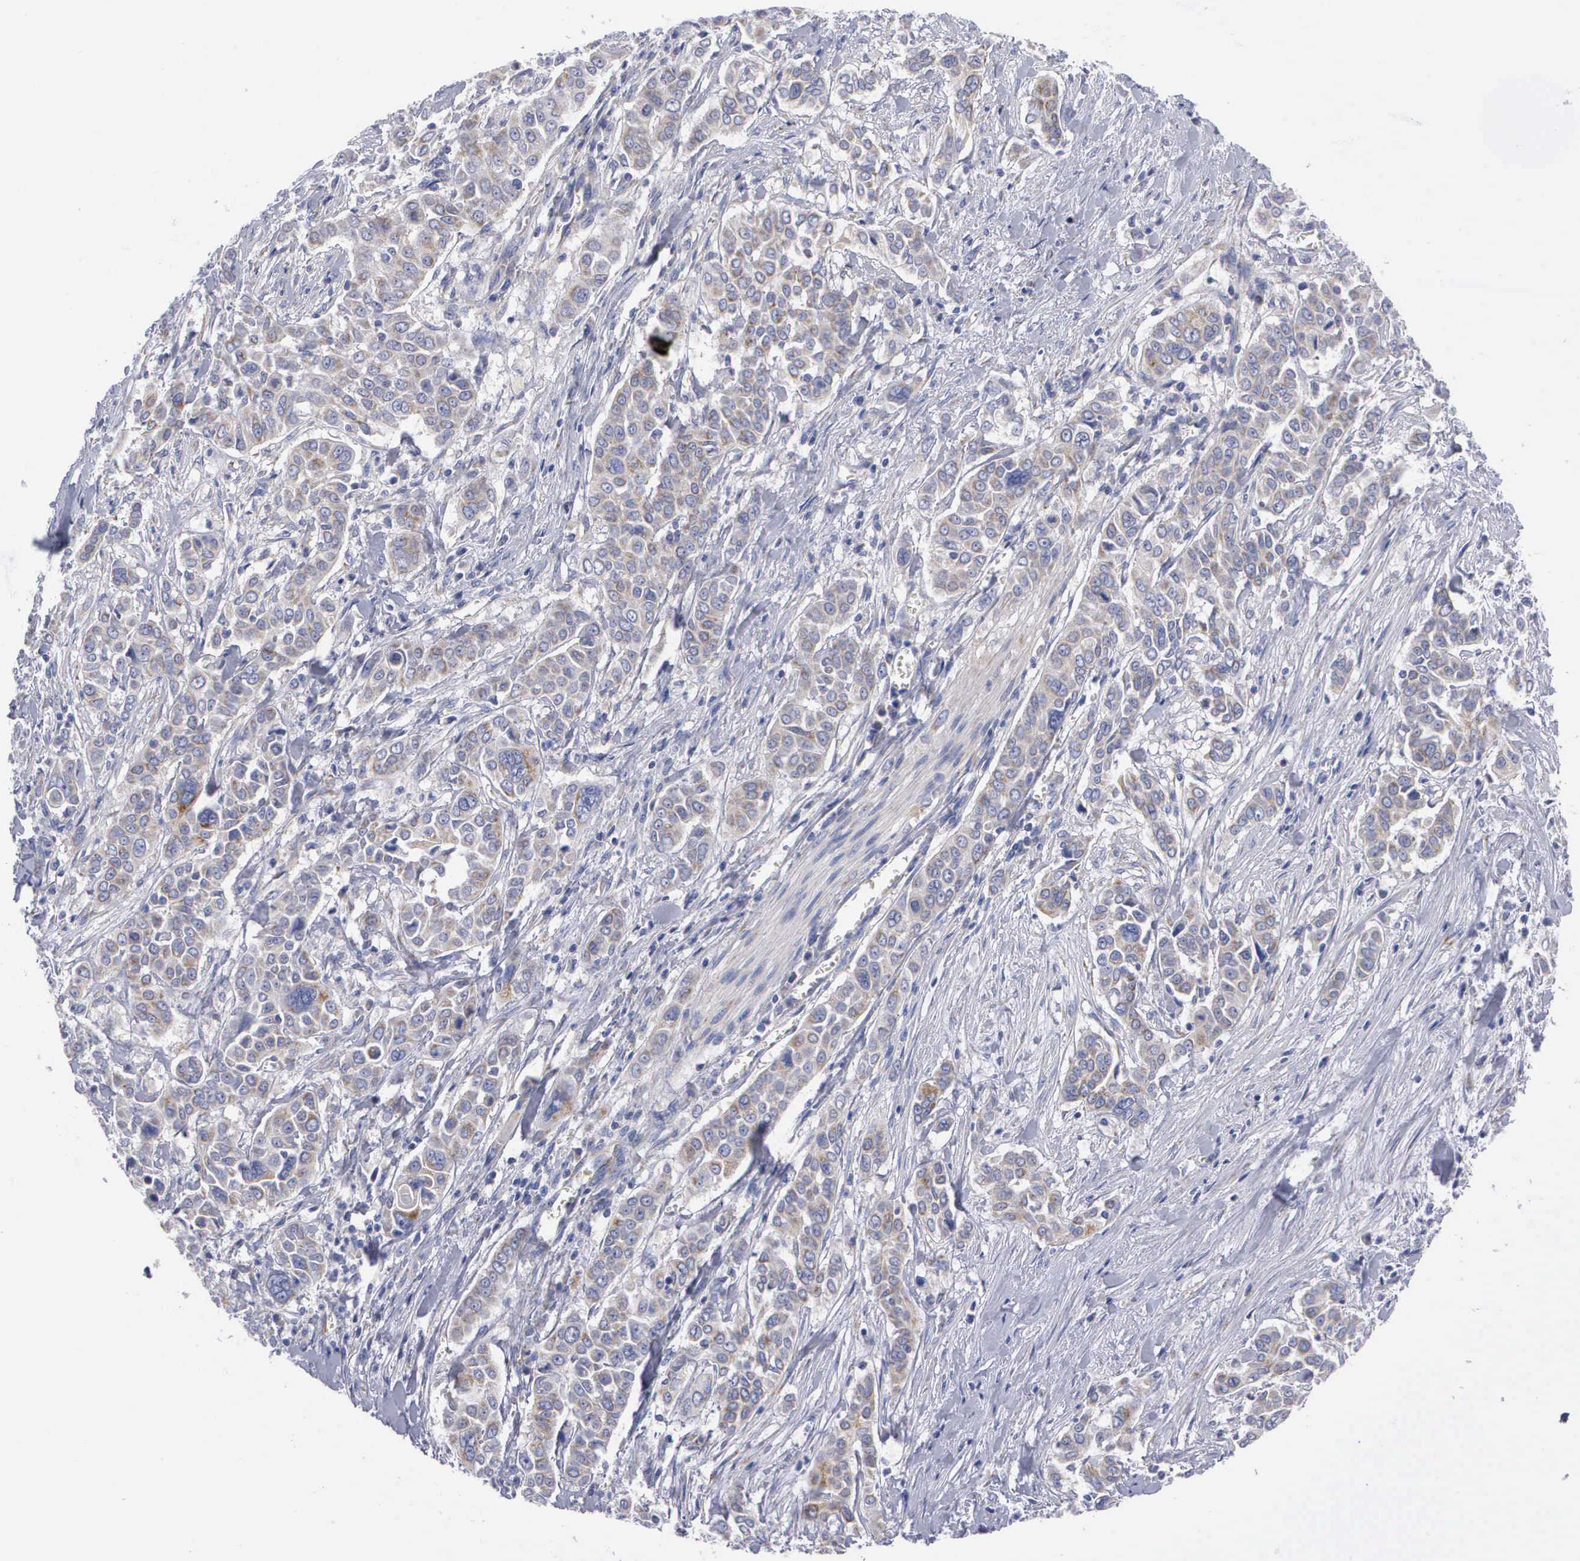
{"staining": {"intensity": "moderate", "quantity": "25%-75%", "location": "cytoplasmic/membranous"}, "tissue": "pancreatic cancer", "cell_type": "Tumor cells", "image_type": "cancer", "snomed": [{"axis": "morphology", "description": "Adenocarcinoma, NOS"}, {"axis": "topography", "description": "Pancreas"}], "caption": "The micrograph exhibits immunohistochemical staining of pancreatic cancer (adenocarcinoma). There is moderate cytoplasmic/membranous expression is appreciated in approximately 25%-75% of tumor cells.", "gene": "APOOL", "patient": {"sex": "female", "age": 52}}